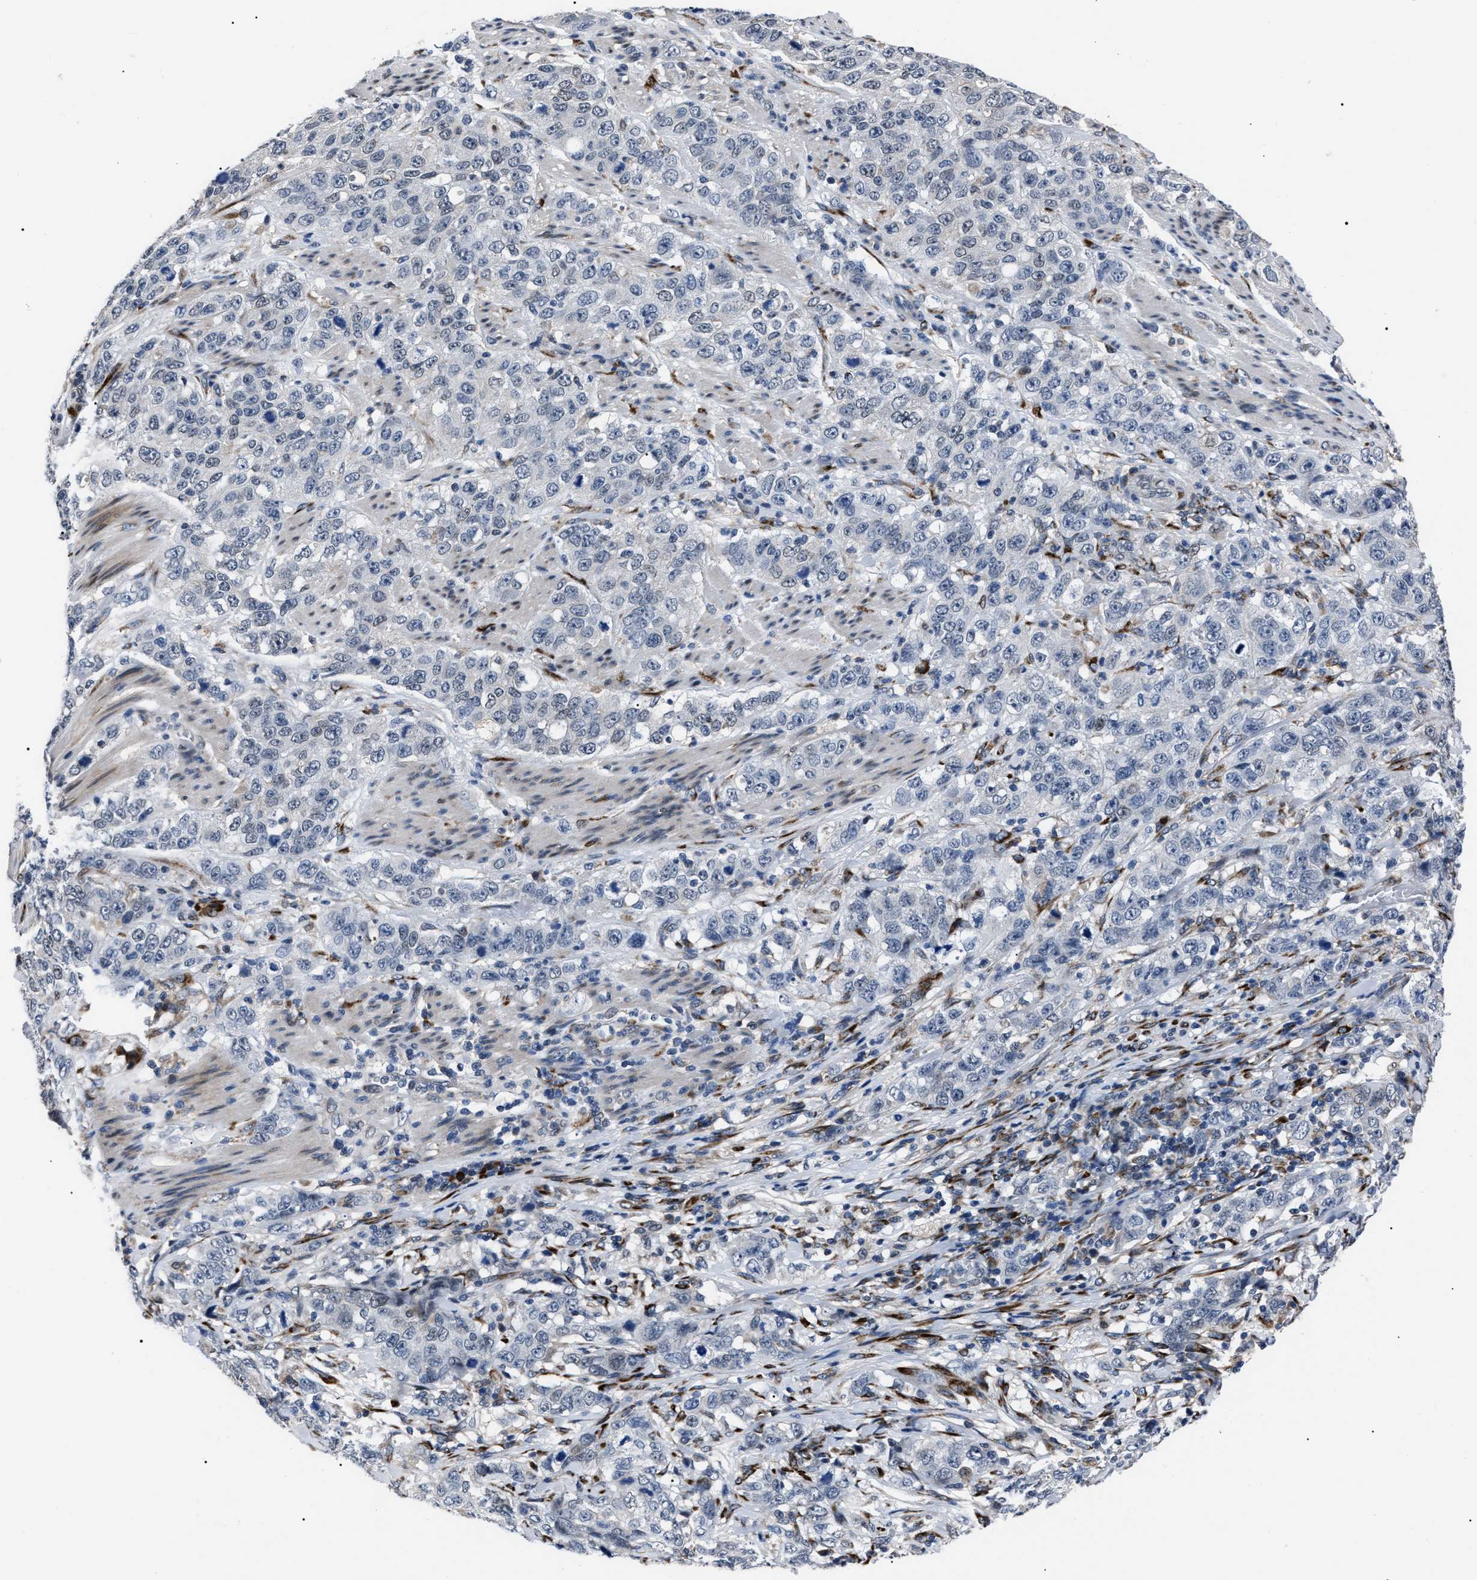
{"staining": {"intensity": "negative", "quantity": "none", "location": "none"}, "tissue": "stomach cancer", "cell_type": "Tumor cells", "image_type": "cancer", "snomed": [{"axis": "morphology", "description": "Adenocarcinoma, NOS"}, {"axis": "topography", "description": "Stomach"}], "caption": "DAB (3,3'-diaminobenzidine) immunohistochemical staining of human adenocarcinoma (stomach) demonstrates no significant positivity in tumor cells.", "gene": "LRRC14", "patient": {"sex": "male", "age": 48}}